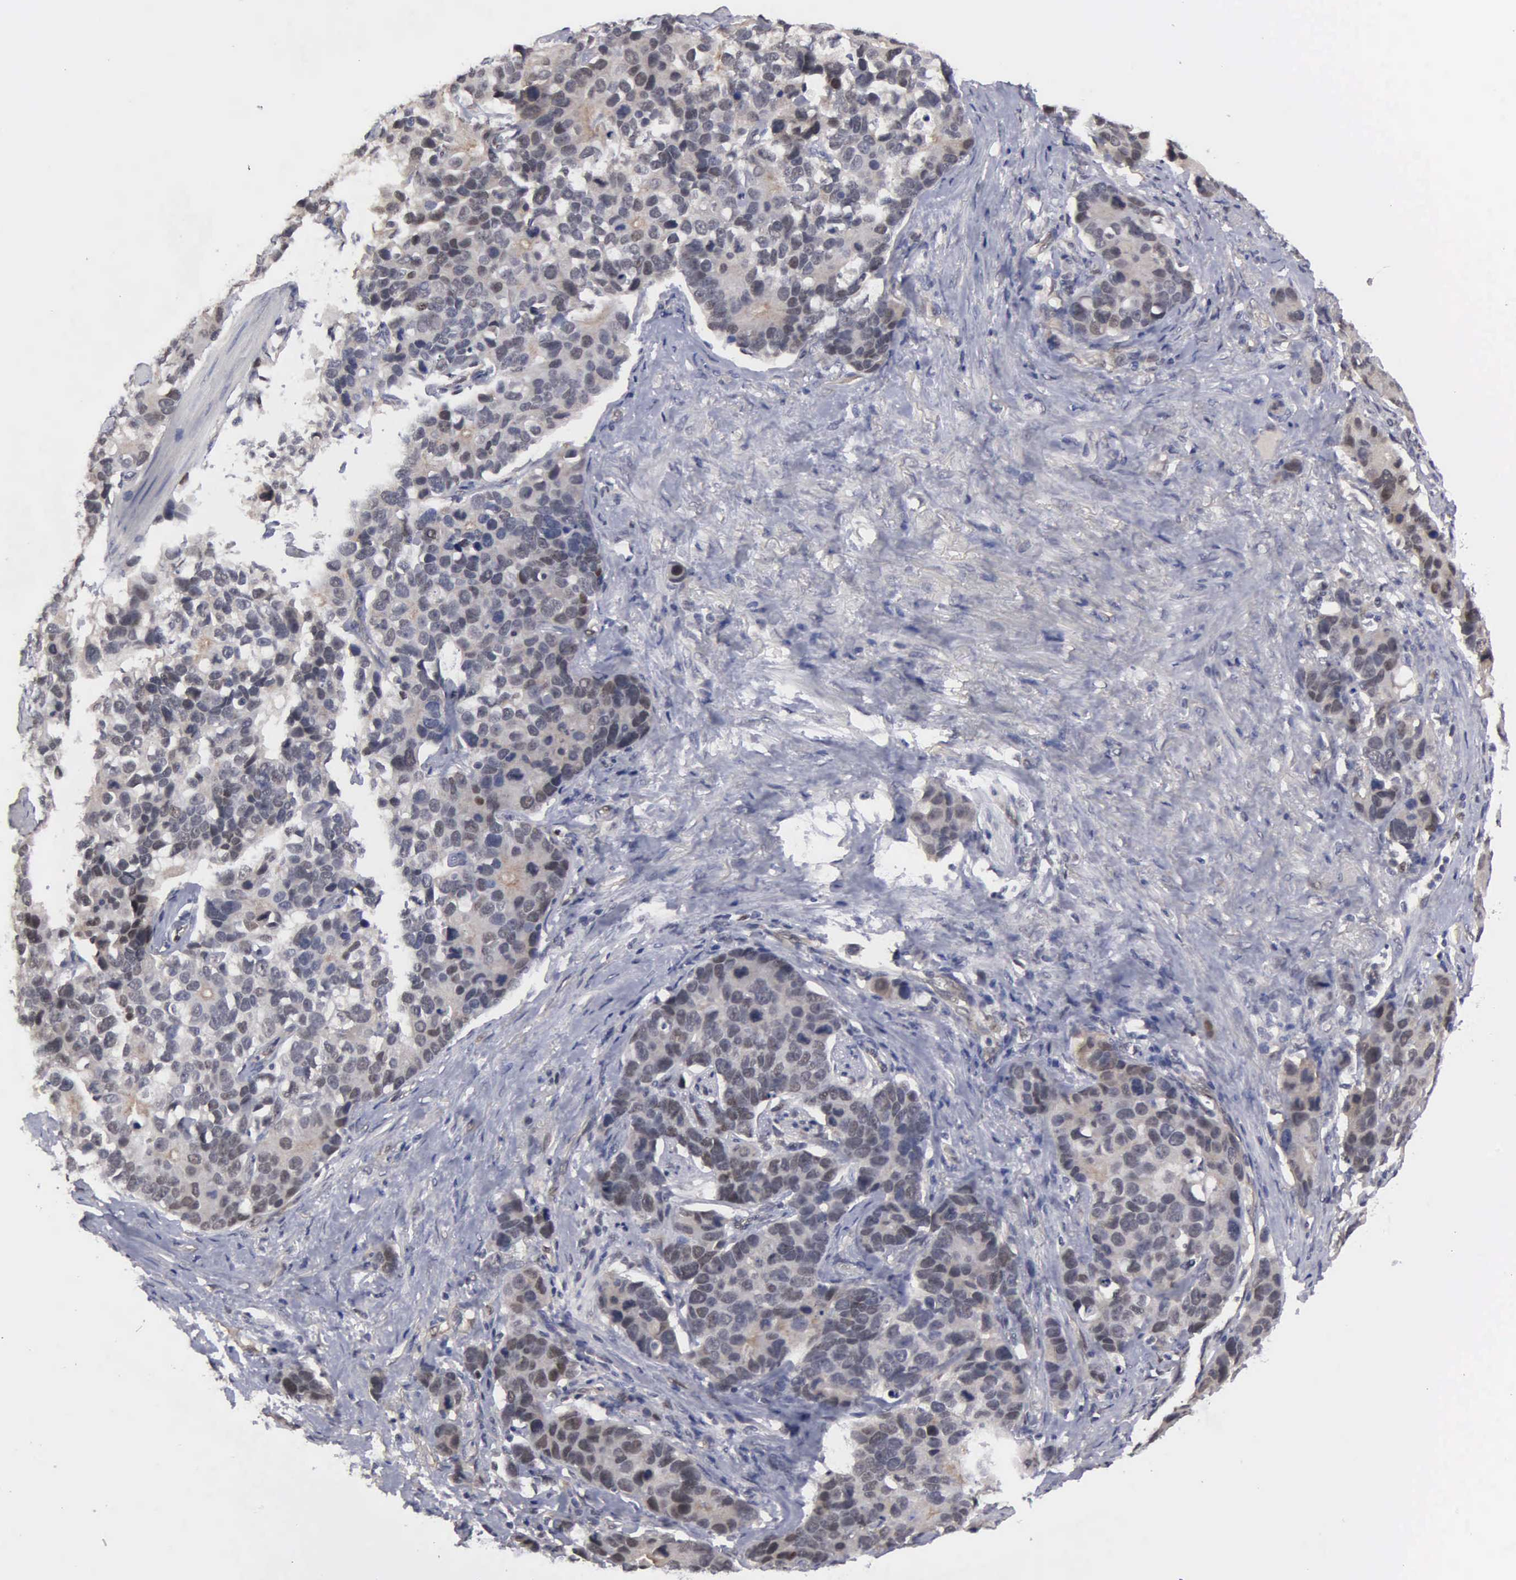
{"staining": {"intensity": "weak", "quantity": "<25%", "location": "cytoplasmic/membranous"}, "tissue": "stomach cancer", "cell_type": "Tumor cells", "image_type": "cancer", "snomed": [{"axis": "morphology", "description": "Adenocarcinoma, NOS"}, {"axis": "topography", "description": "Stomach, upper"}], "caption": "Tumor cells are negative for brown protein staining in stomach cancer (adenocarcinoma).", "gene": "ZBTB33", "patient": {"sex": "male", "age": 71}}